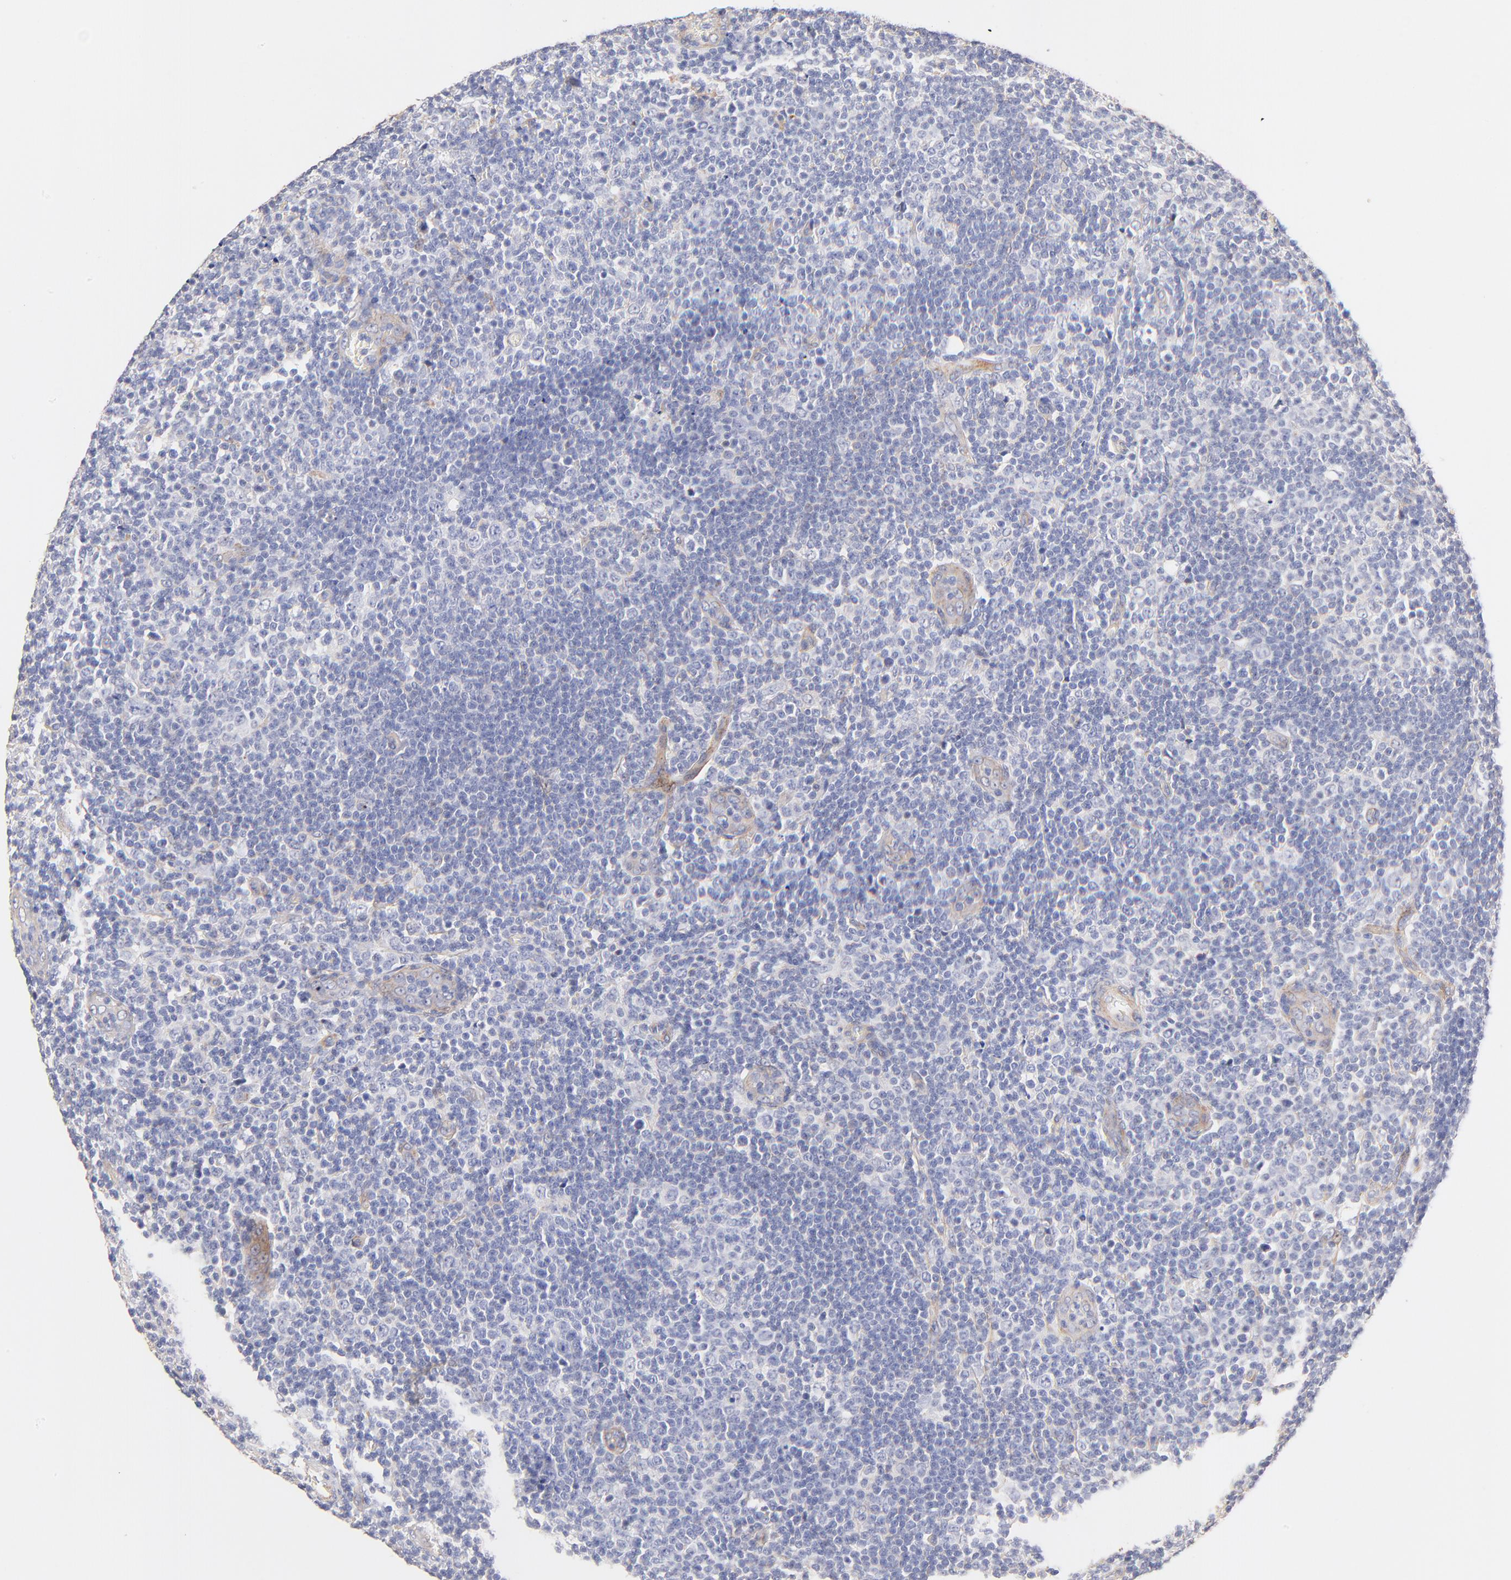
{"staining": {"intensity": "negative", "quantity": "none", "location": "none"}, "tissue": "lymphoma", "cell_type": "Tumor cells", "image_type": "cancer", "snomed": [{"axis": "morphology", "description": "Malignant lymphoma, non-Hodgkin's type, Low grade"}, {"axis": "topography", "description": "Lymph node"}], "caption": "This is an immunohistochemistry micrograph of human lymphoma. There is no expression in tumor cells.", "gene": "ACTRT1", "patient": {"sex": "male", "age": 74}}